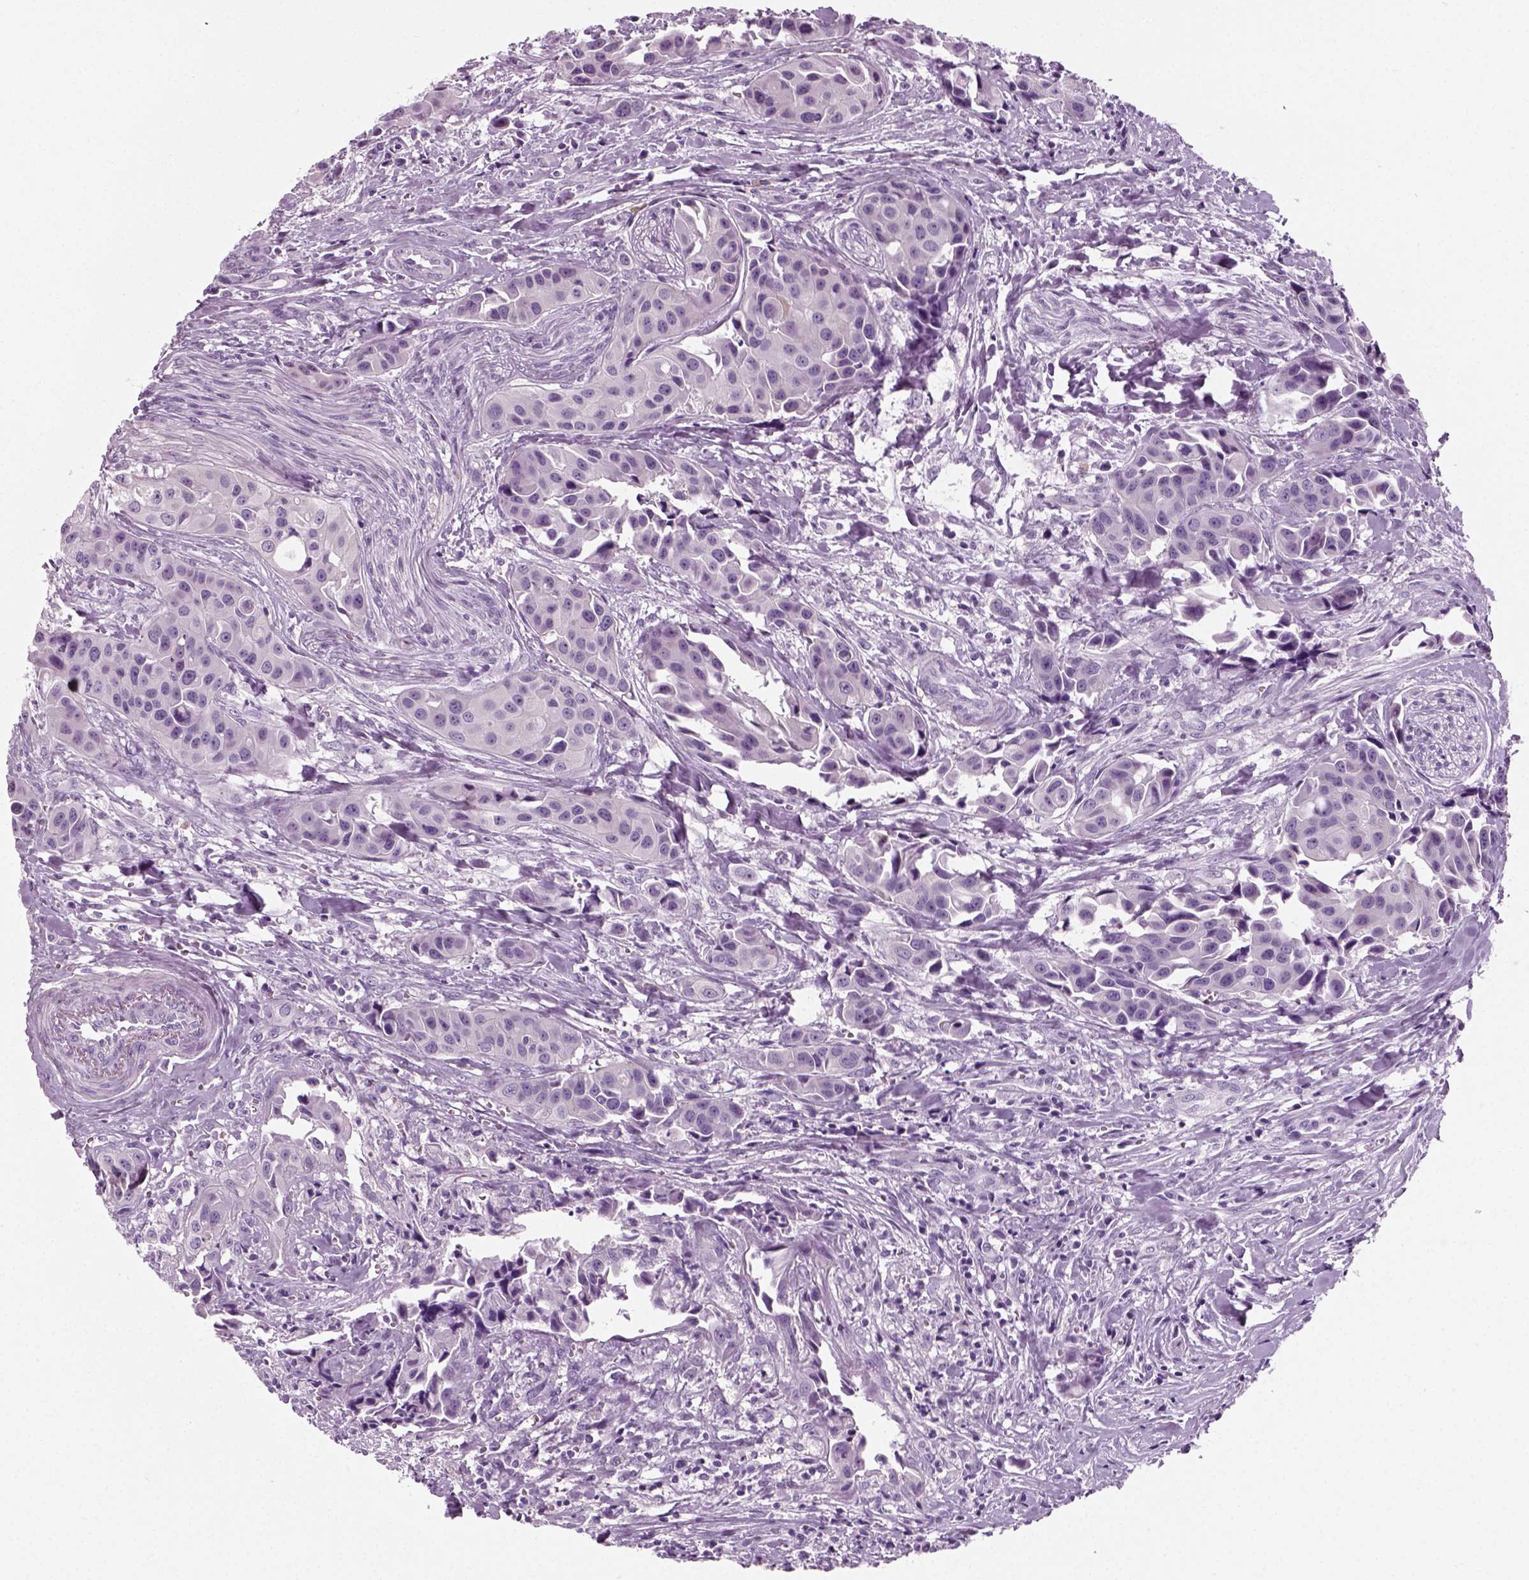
{"staining": {"intensity": "negative", "quantity": "none", "location": "none"}, "tissue": "head and neck cancer", "cell_type": "Tumor cells", "image_type": "cancer", "snomed": [{"axis": "morphology", "description": "Adenocarcinoma, NOS"}, {"axis": "topography", "description": "Head-Neck"}], "caption": "This is an immunohistochemistry (IHC) histopathology image of adenocarcinoma (head and neck). There is no positivity in tumor cells.", "gene": "SPATA31E1", "patient": {"sex": "male", "age": 76}}